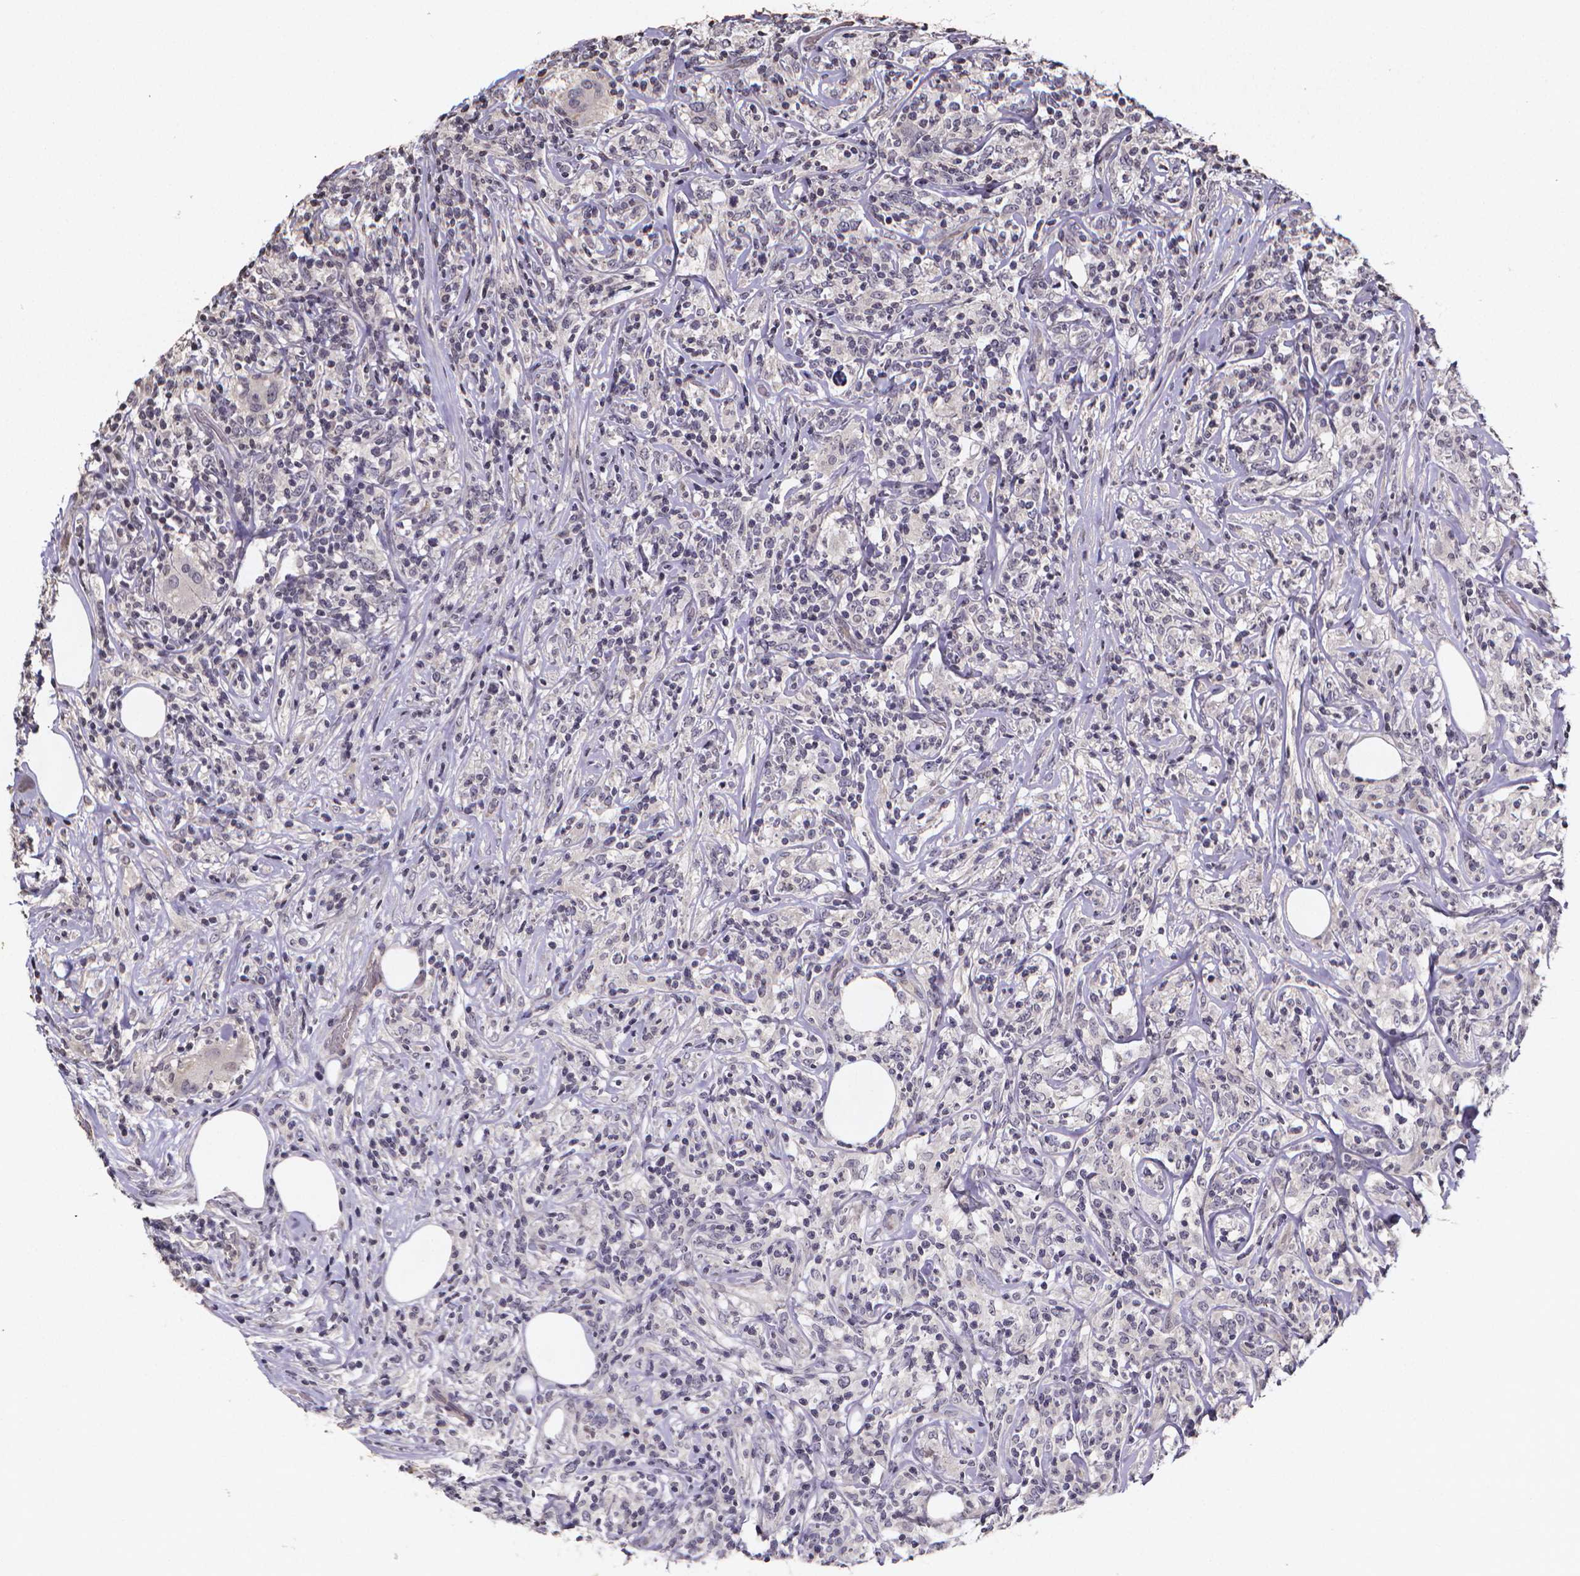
{"staining": {"intensity": "negative", "quantity": "none", "location": "none"}, "tissue": "lymphoma", "cell_type": "Tumor cells", "image_type": "cancer", "snomed": [{"axis": "morphology", "description": "Malignant lymphoma, non-Hodgkin's type, High grade"}, {"axis": "topography", "description": "Lymph node"}], "caption": "Immunohistochemistry histopathology image of human high-grade malignant lymphoma, non-Hodgkin's type stained for a protein (brown), which demonstrates no staining in tumor cells.", "gene": "TP73", "patient": {"sex": "female", "age": 84}}